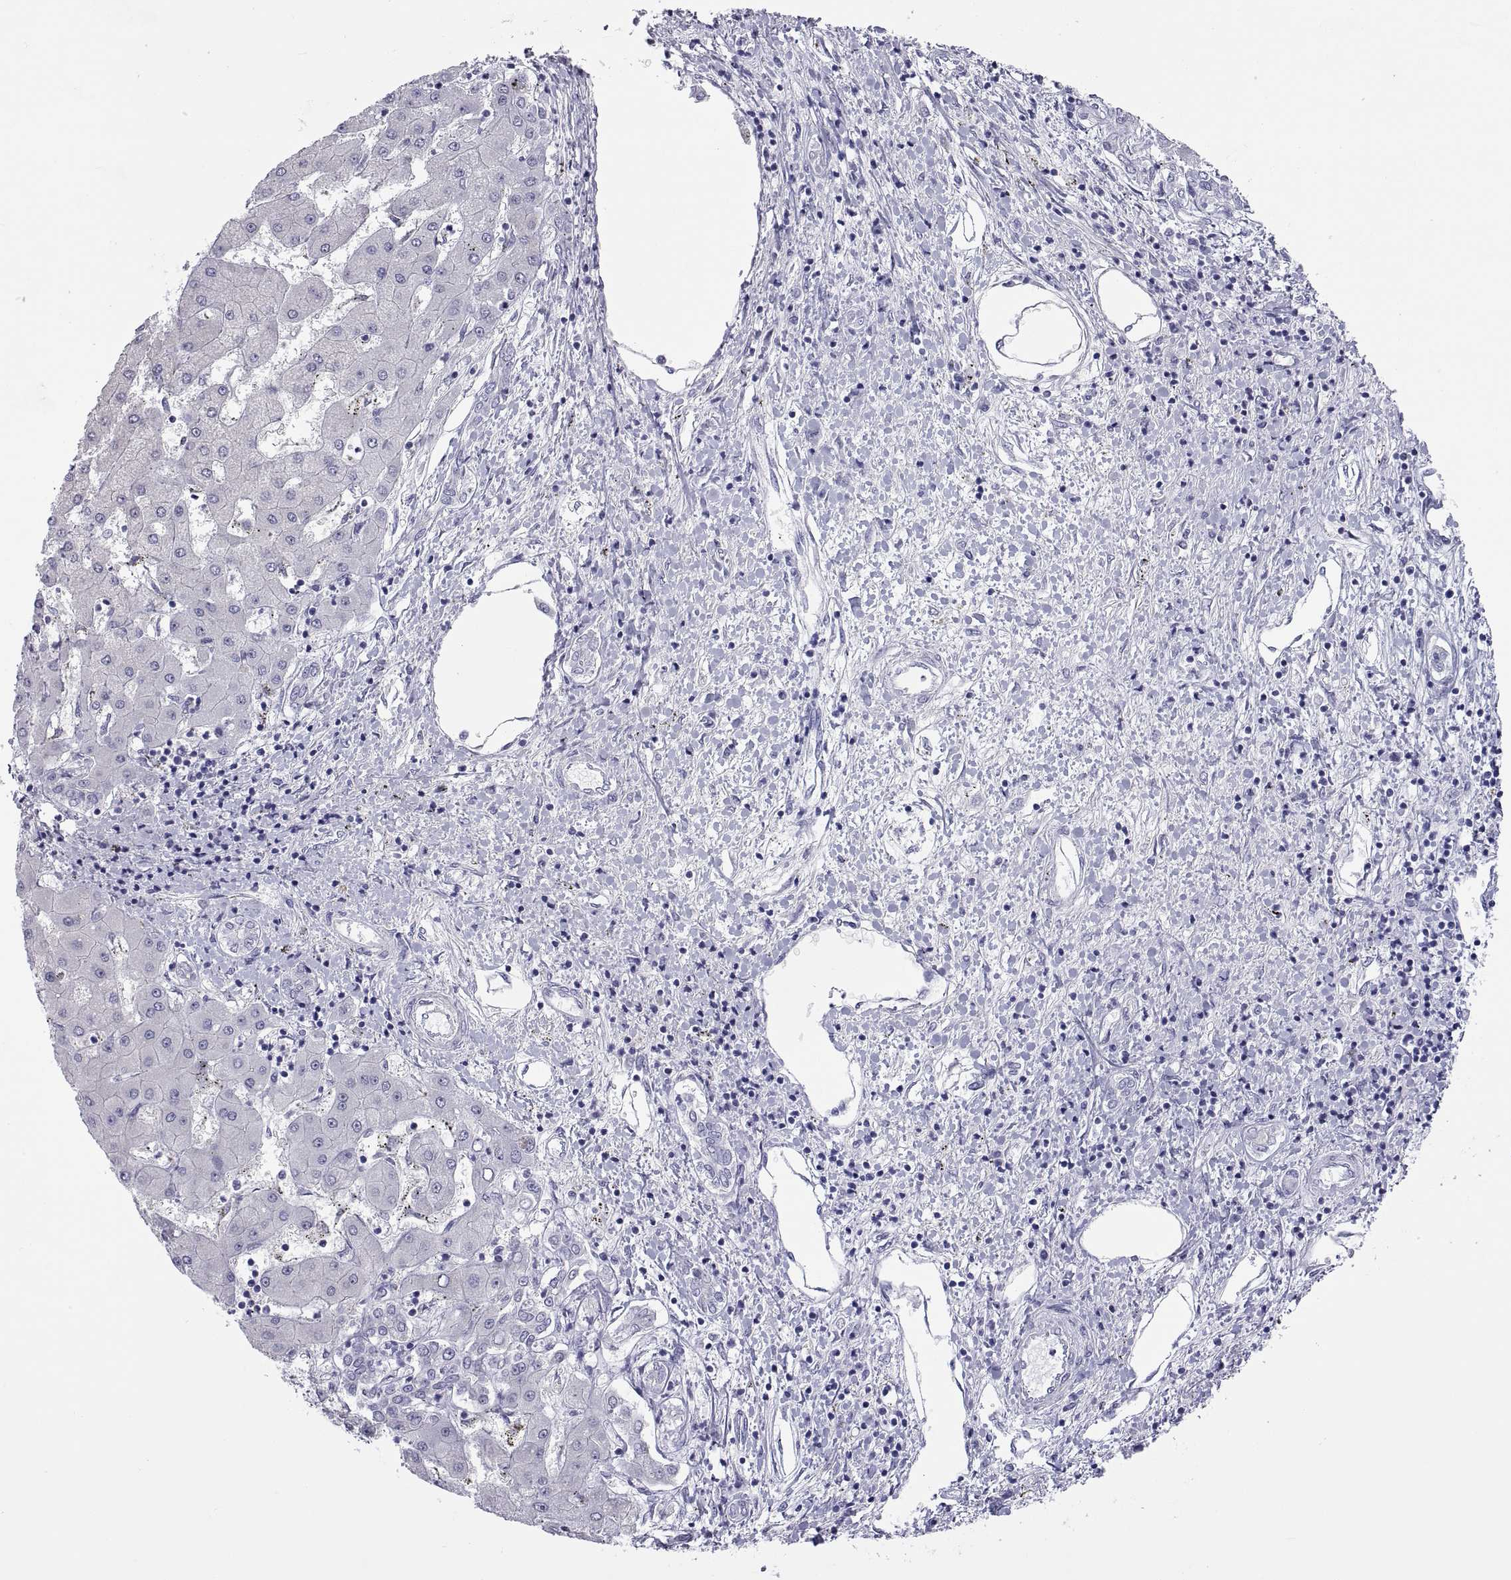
{"staining": {"intensity": "negative", "quantity": "none", "location": "none"}, "tissue": "liver cancer", "cell_type": "Tumor cells", "image_type": "cancer", "snomed": [{"axis": "morphology", "description": "Carcinoma, Hepatocellular, NOS"}, {"axis": "topography", "description": "Liver"}], "caption": "This is an immunohistochemistry image of human liver cancer (hepatocellular carcinoma). There is no staining in tumor cells.", "gene": "VSX2", "patient": {"sex": "male", "age": 56}}